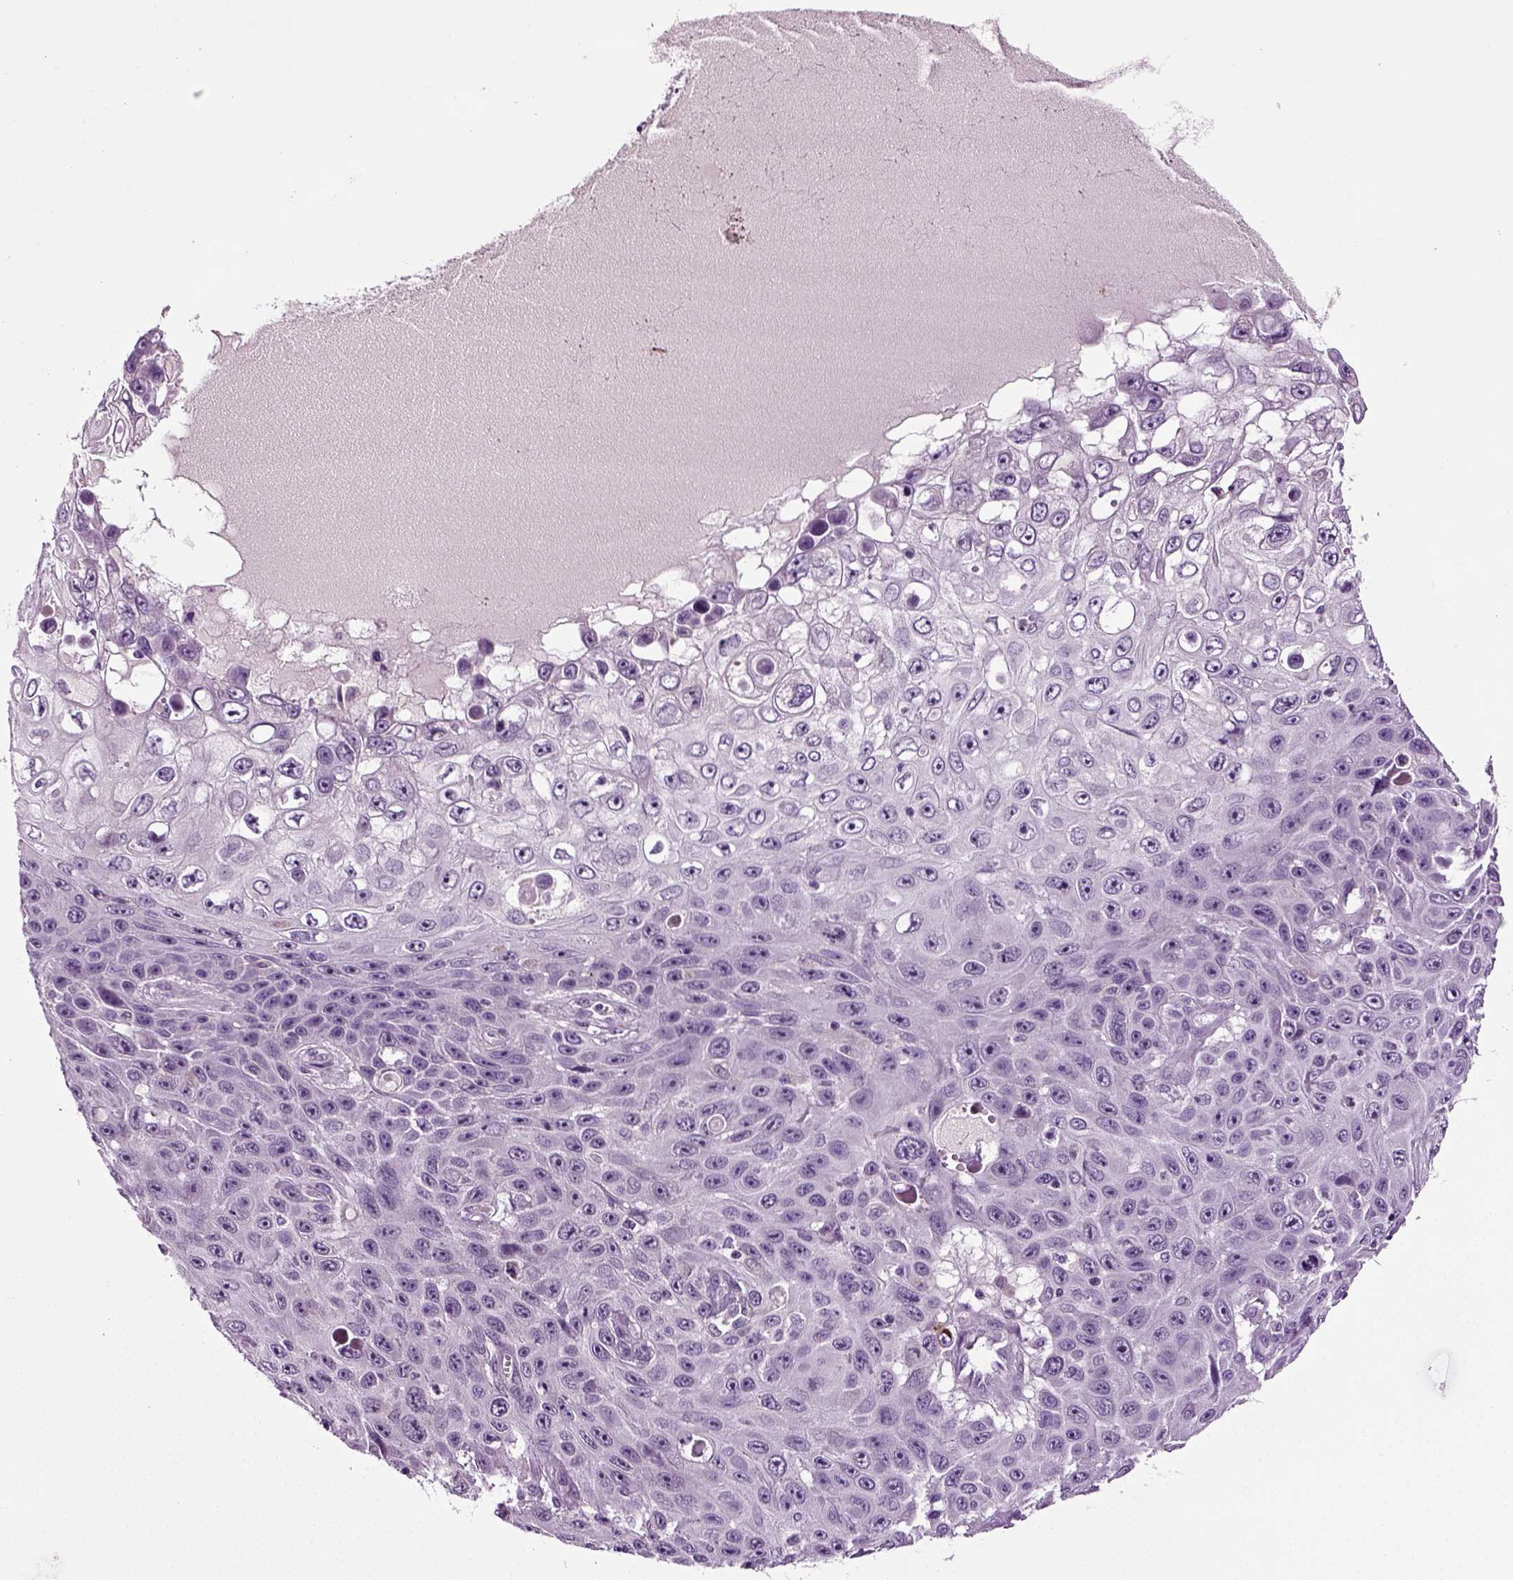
{"staining": {"intensity": "negative", "quantity": "none", "location": "none"}, "tissue": "skin cancer", "cell_type": "Tumor cells", "image_type": "cancer", "snomed": [{"axis": "morphology", "description": "Squamous cell carcinoma, NOS"}, {"axis": "topography", "description": "Skin"}], "caption": "DAB immunohistochemical staining of skin squamous cell carcinoma reveals no significant staining in tumor cells. The staining was performed using DAB (3,3'-diaminobenzidine) to visualize the protein expression in brown, while the nuclei were stained in blue with hematoxylin (Magnification: 20x).", "gene": "SPATA17", "patient": {"sex": "male", "age": 82}}